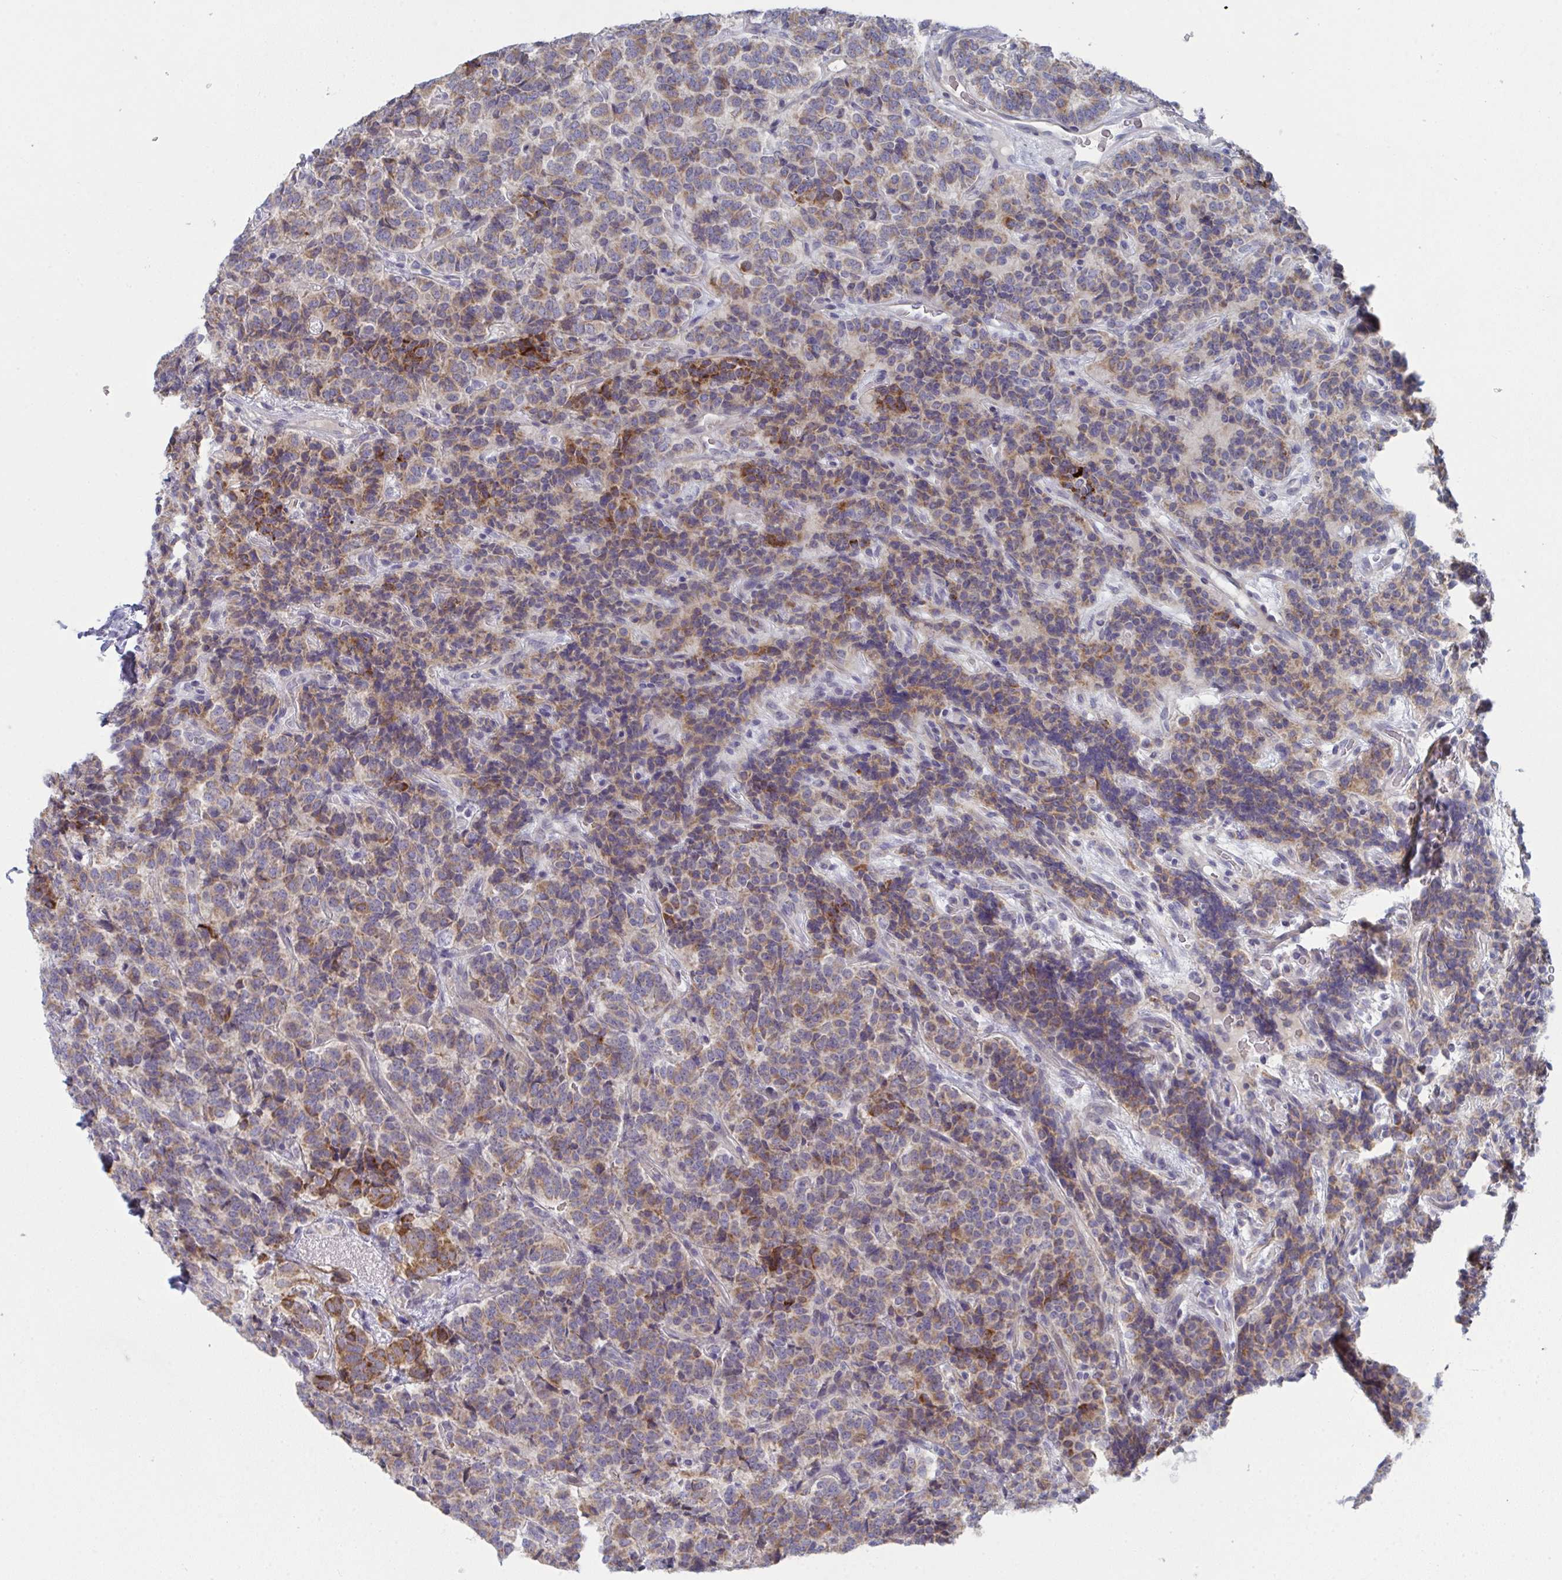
{"staining": {"intensity": "moderate", "quantity": "25%-75%", "location": "cytoplasmic/membranous"}, "tissue": "carcinoid", "cell_type": "Tumor cells", "image_type": "cancer", "snomed": [{"axis": "morphology", "description": "Carcinoid, malignant, NOS"}, {"axis": "topography", "description": "Pancreas"}], "caption": "Immunohistochemistry (IHC) photomicrograph of human carcinoid (malignant) stained for a protein (brown), which reveals medium levels of moderate cytoplasmic/membranous expression in approximately 25%-75% of tumor cells.", "gene": "VWDE", "patient": {"sex": "male", "age": 36}}